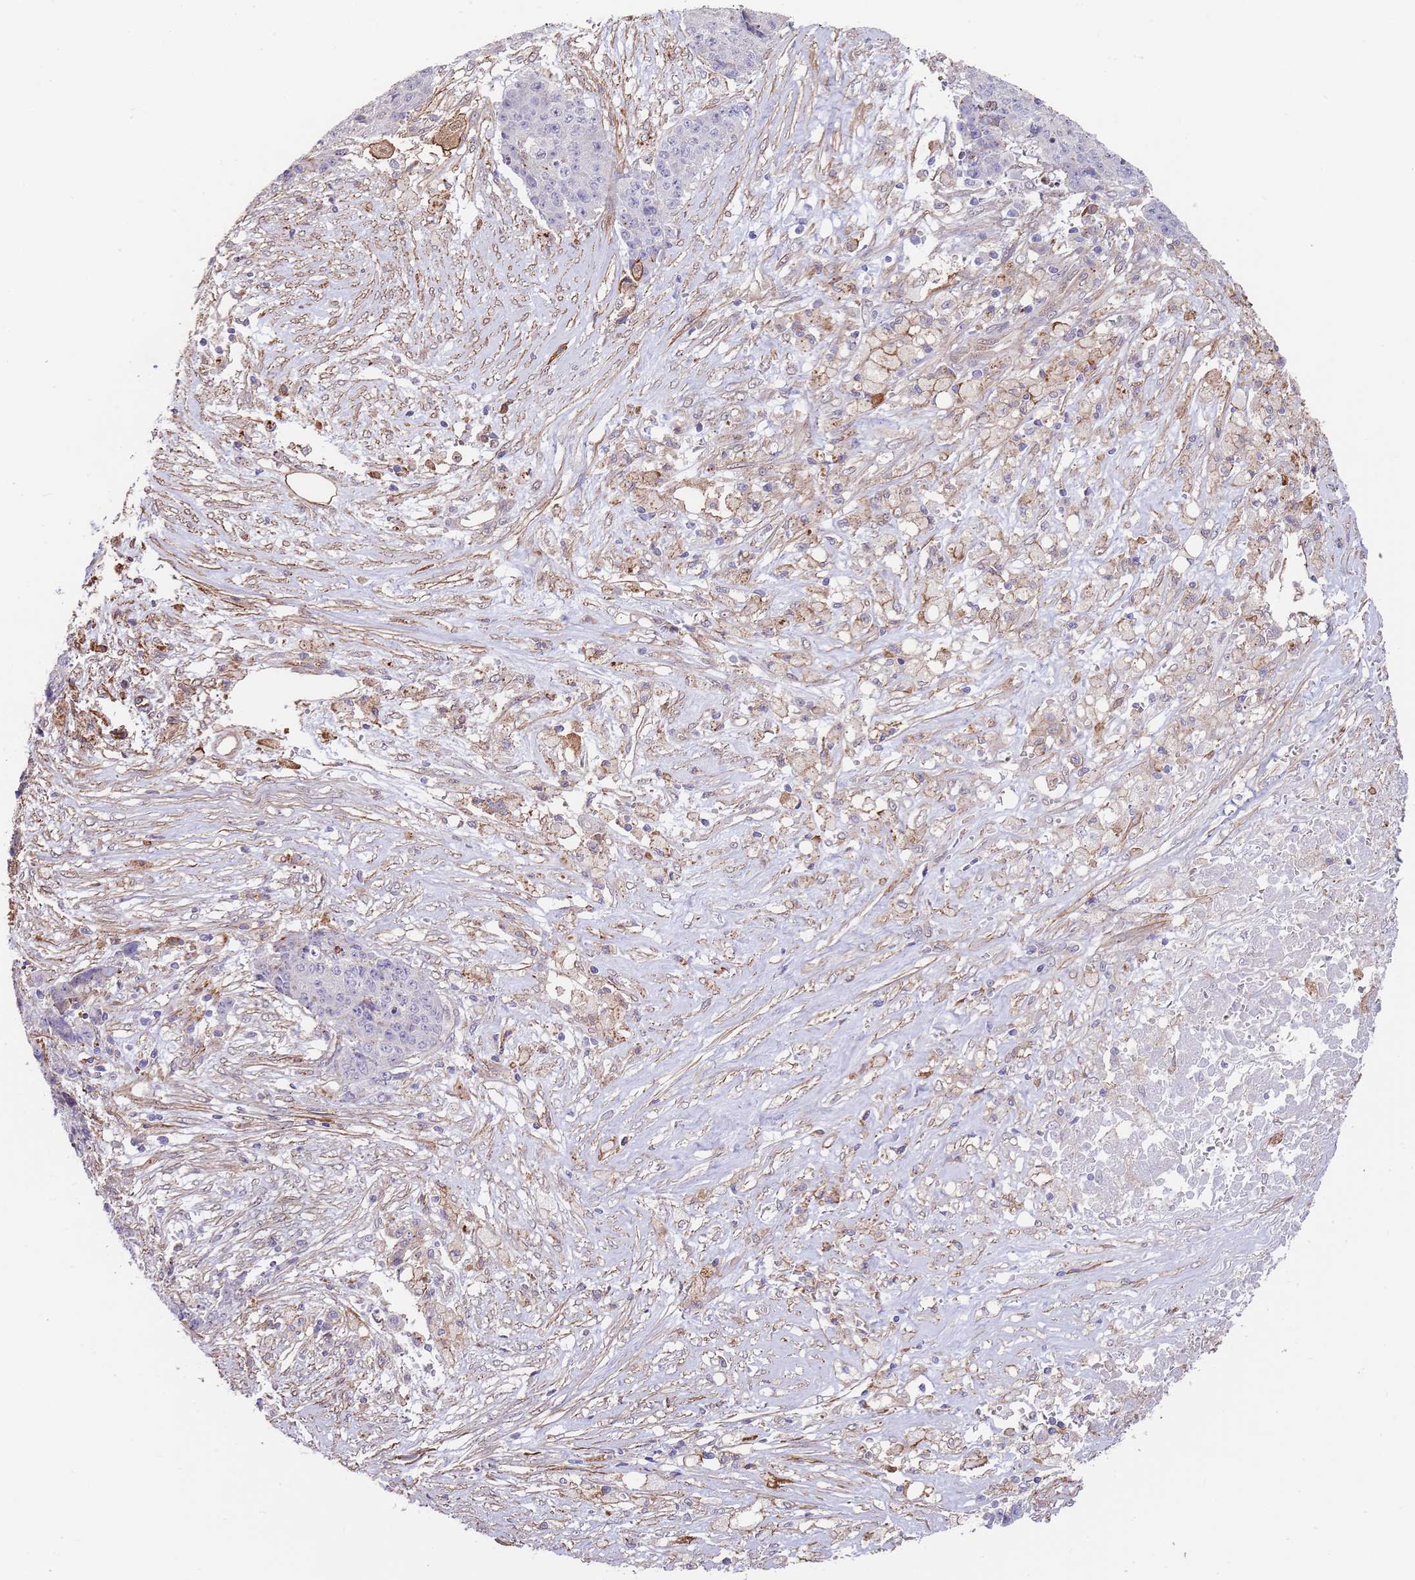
{"staining": {"intensity": "negative", "quantity": "none", "location": "none"}, "tissue": "ovarian cancer", "cell_type": "Tumor cells", "image_type": "cancer", "snomed": [{"axis": "morphology", "description": "Carcinoma, endometroid"}, {"axis": "topography", "description": "Ovary"}], "caption": "Protein analysis of ovarian cancer (endometroid carcinoma) exhibits no significant staining in tumor cells.", "gene": "BPNT1", "patient": {"sex": "female", "age": 42}}